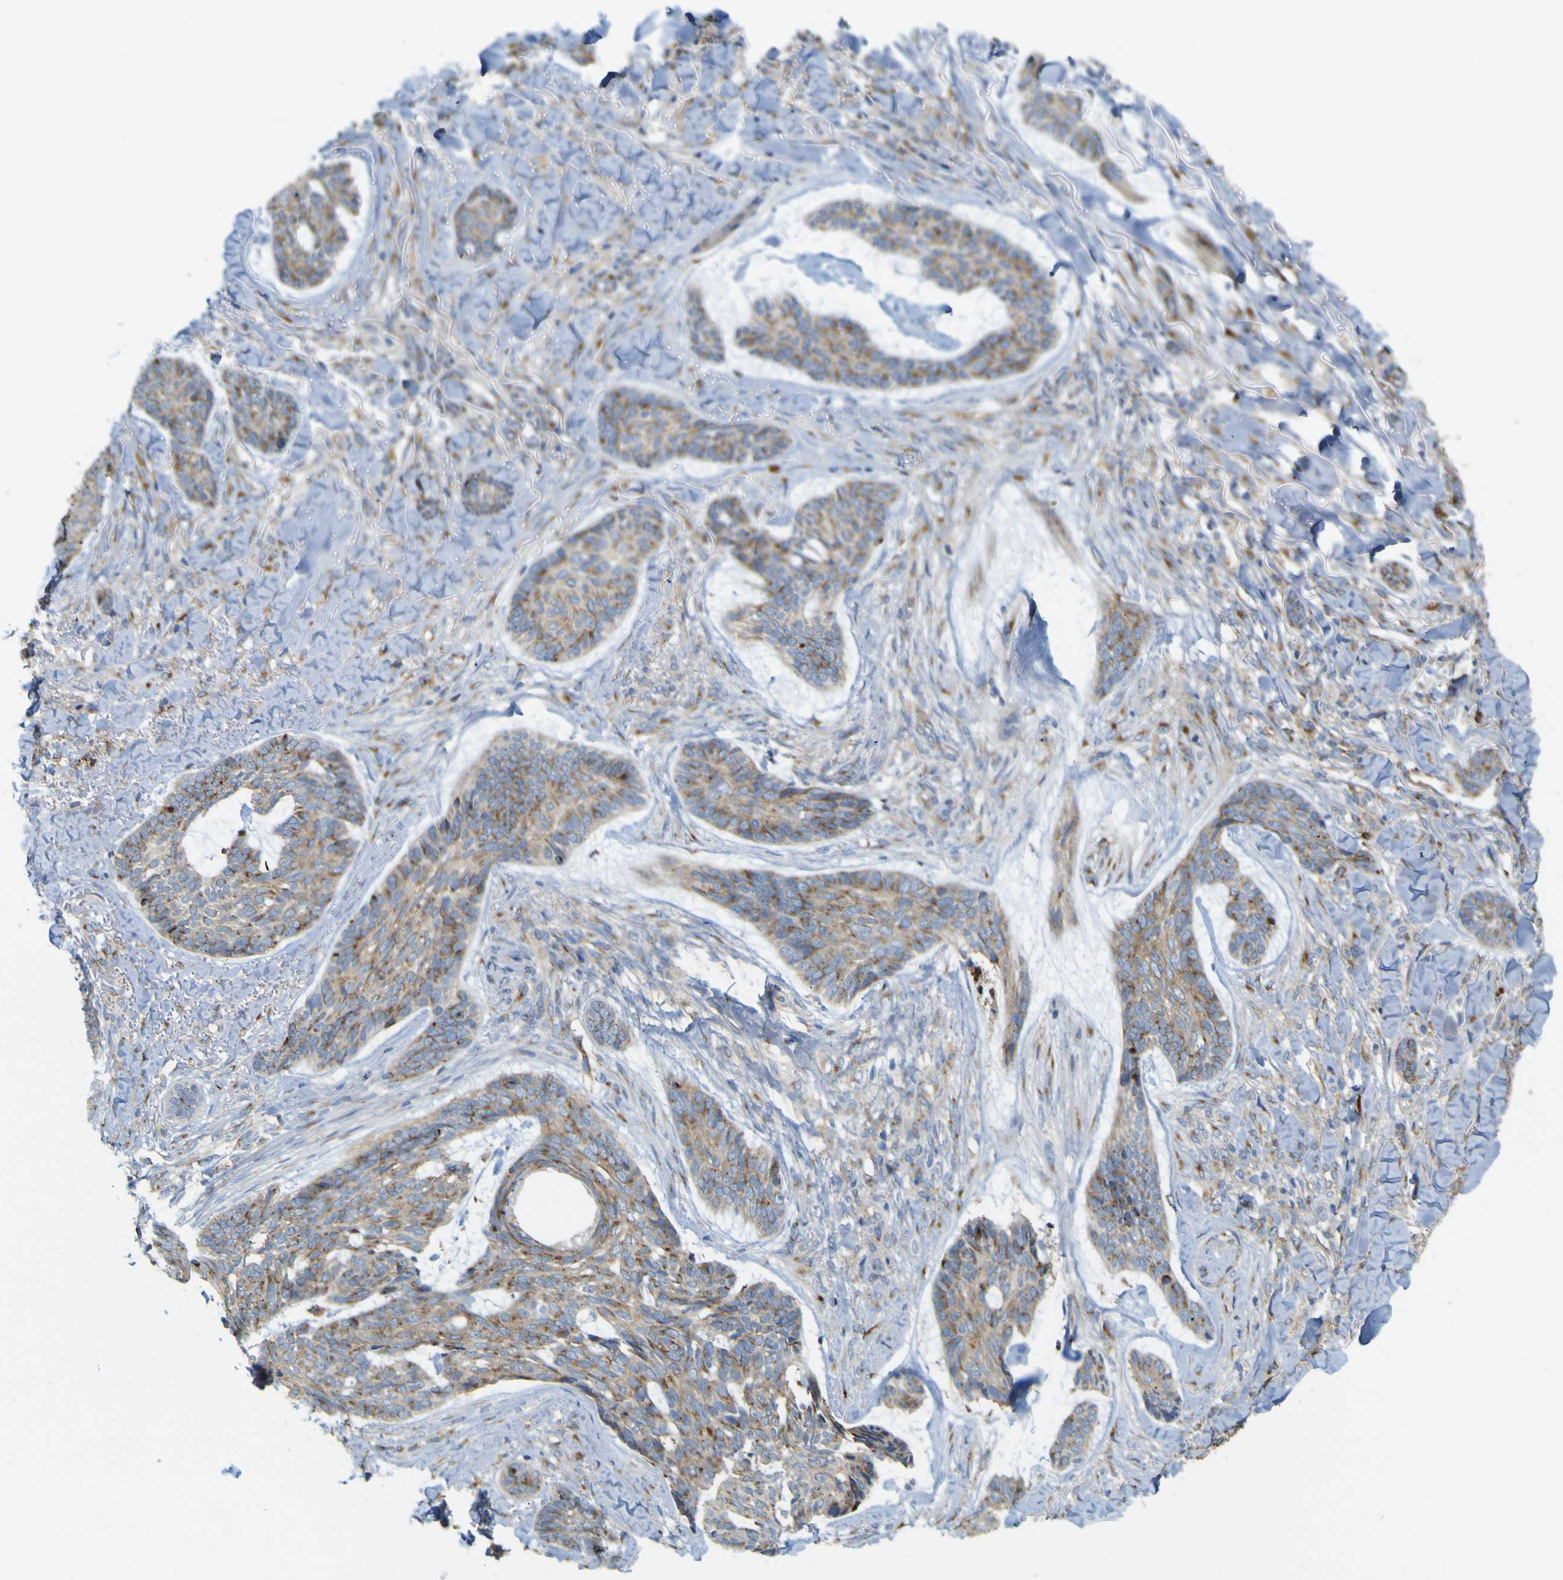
{"staining": {"intensity": "moderate", "quantity": ">75%", "location": "cytoplasmic/membranous"}, "tissue": "skin cancer", "cell_type": "Tumor cells", "image_type": "cancer", "snomed": [{"axis": "morphology", "description": "Basal cell carcinoma"}, {"axis": "topography", "description": "Skin"}], "caption": "A brown stain highlights moderate cytoplasmic/membranous positivity of a protein in human basal cell carcinoma (skin) tumor cells.", "gene": "IGF2R", "patient": {"sex": "male", "age": 43}}